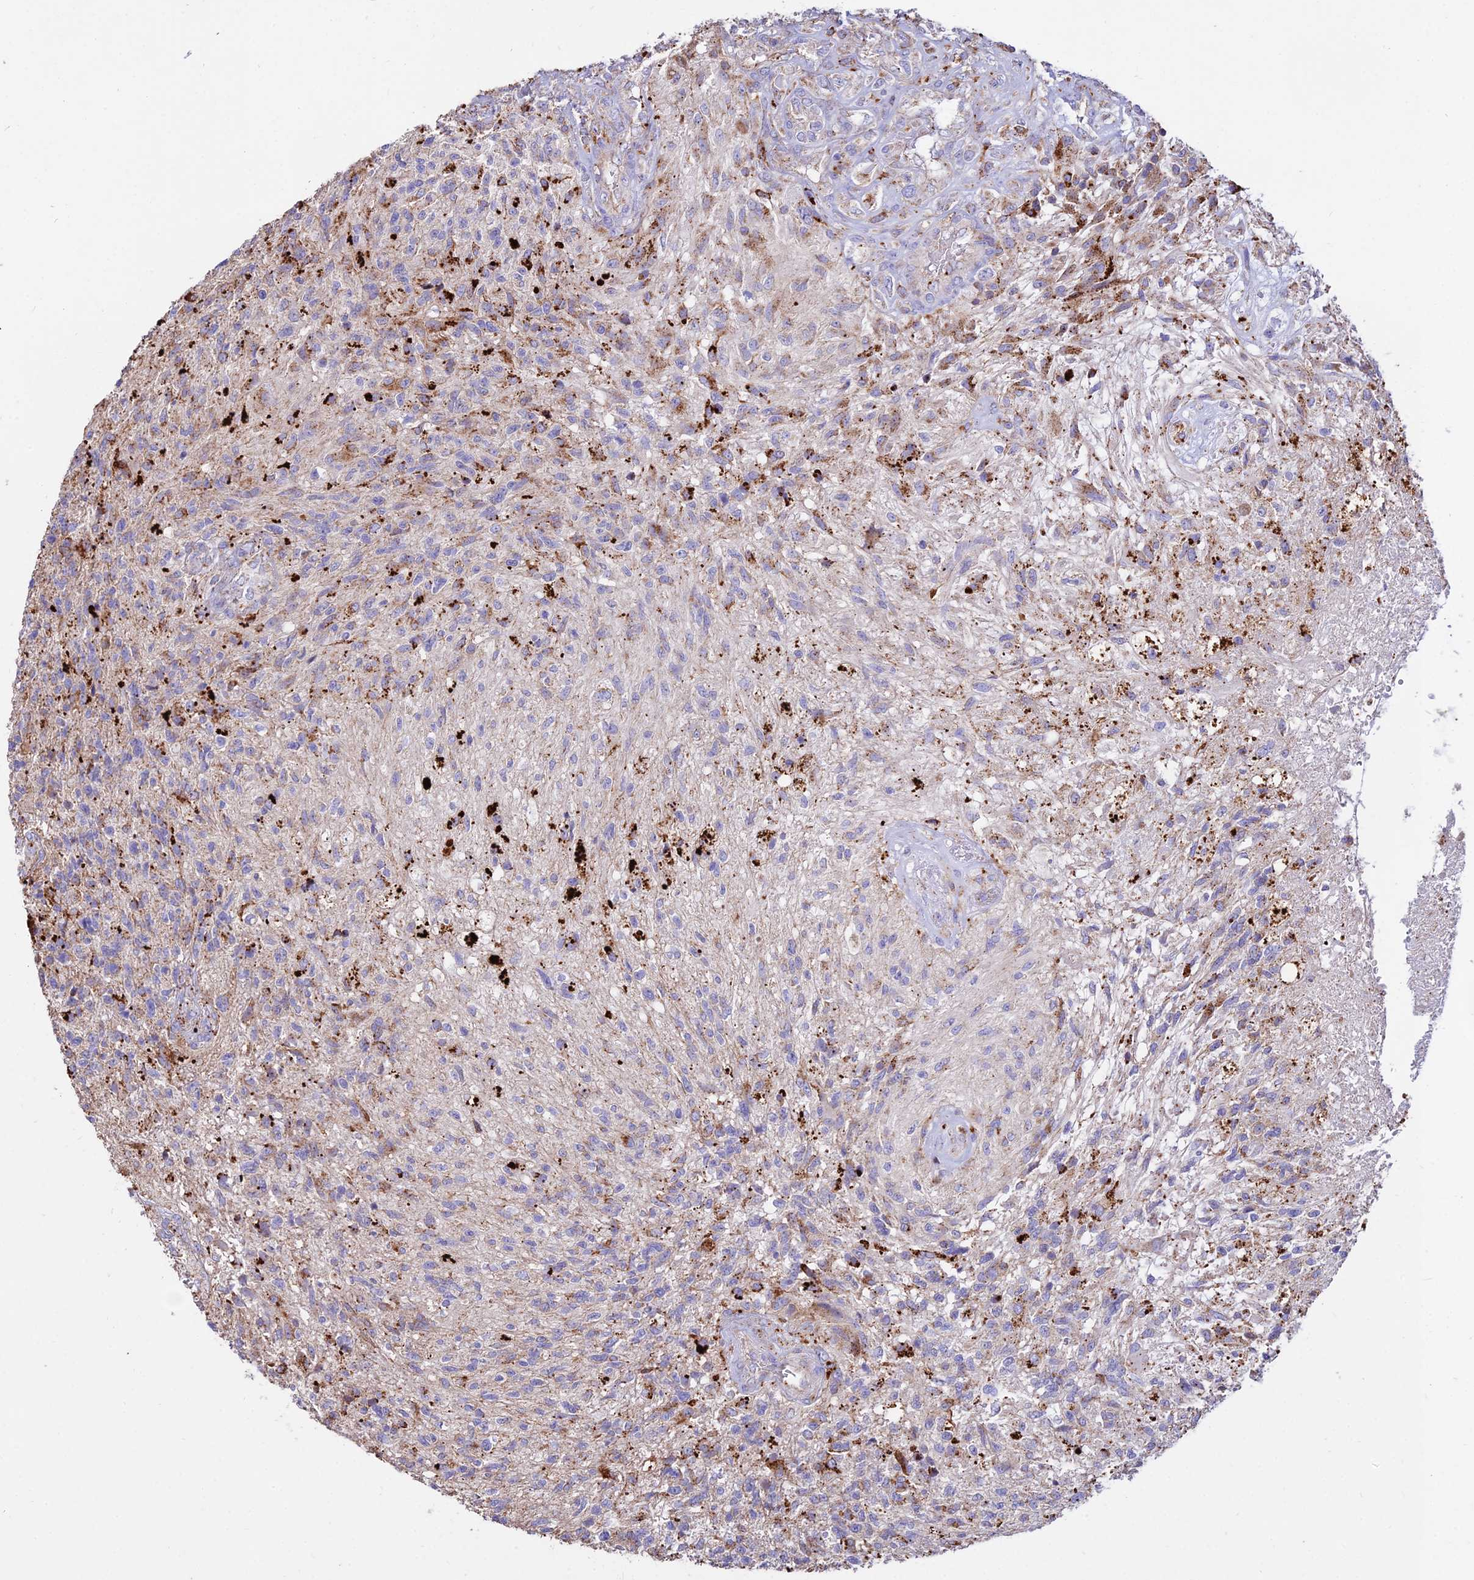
{"staining": {"intensity": "moderate", "quantity": "<25%", "location": "cytoplasmic/membranous"}, "tissue": "glioma", "cell_type": "Tumor cells", "image_type": "cancer", "snomed": [{"axis": "morphology", "description": "Glioma, malignant, High grade"}, {"axis": "topography", "description": "Brain"}], "caption": "High-grade glioma (malignant) tissue displays moderate cytoplasmic/membranous positivity in approximately <25% of tumor cells, visualized by immunohistochemistry.", "gene": "PNLIPRP3", "patient": {"sex": "male", "age": 56}}